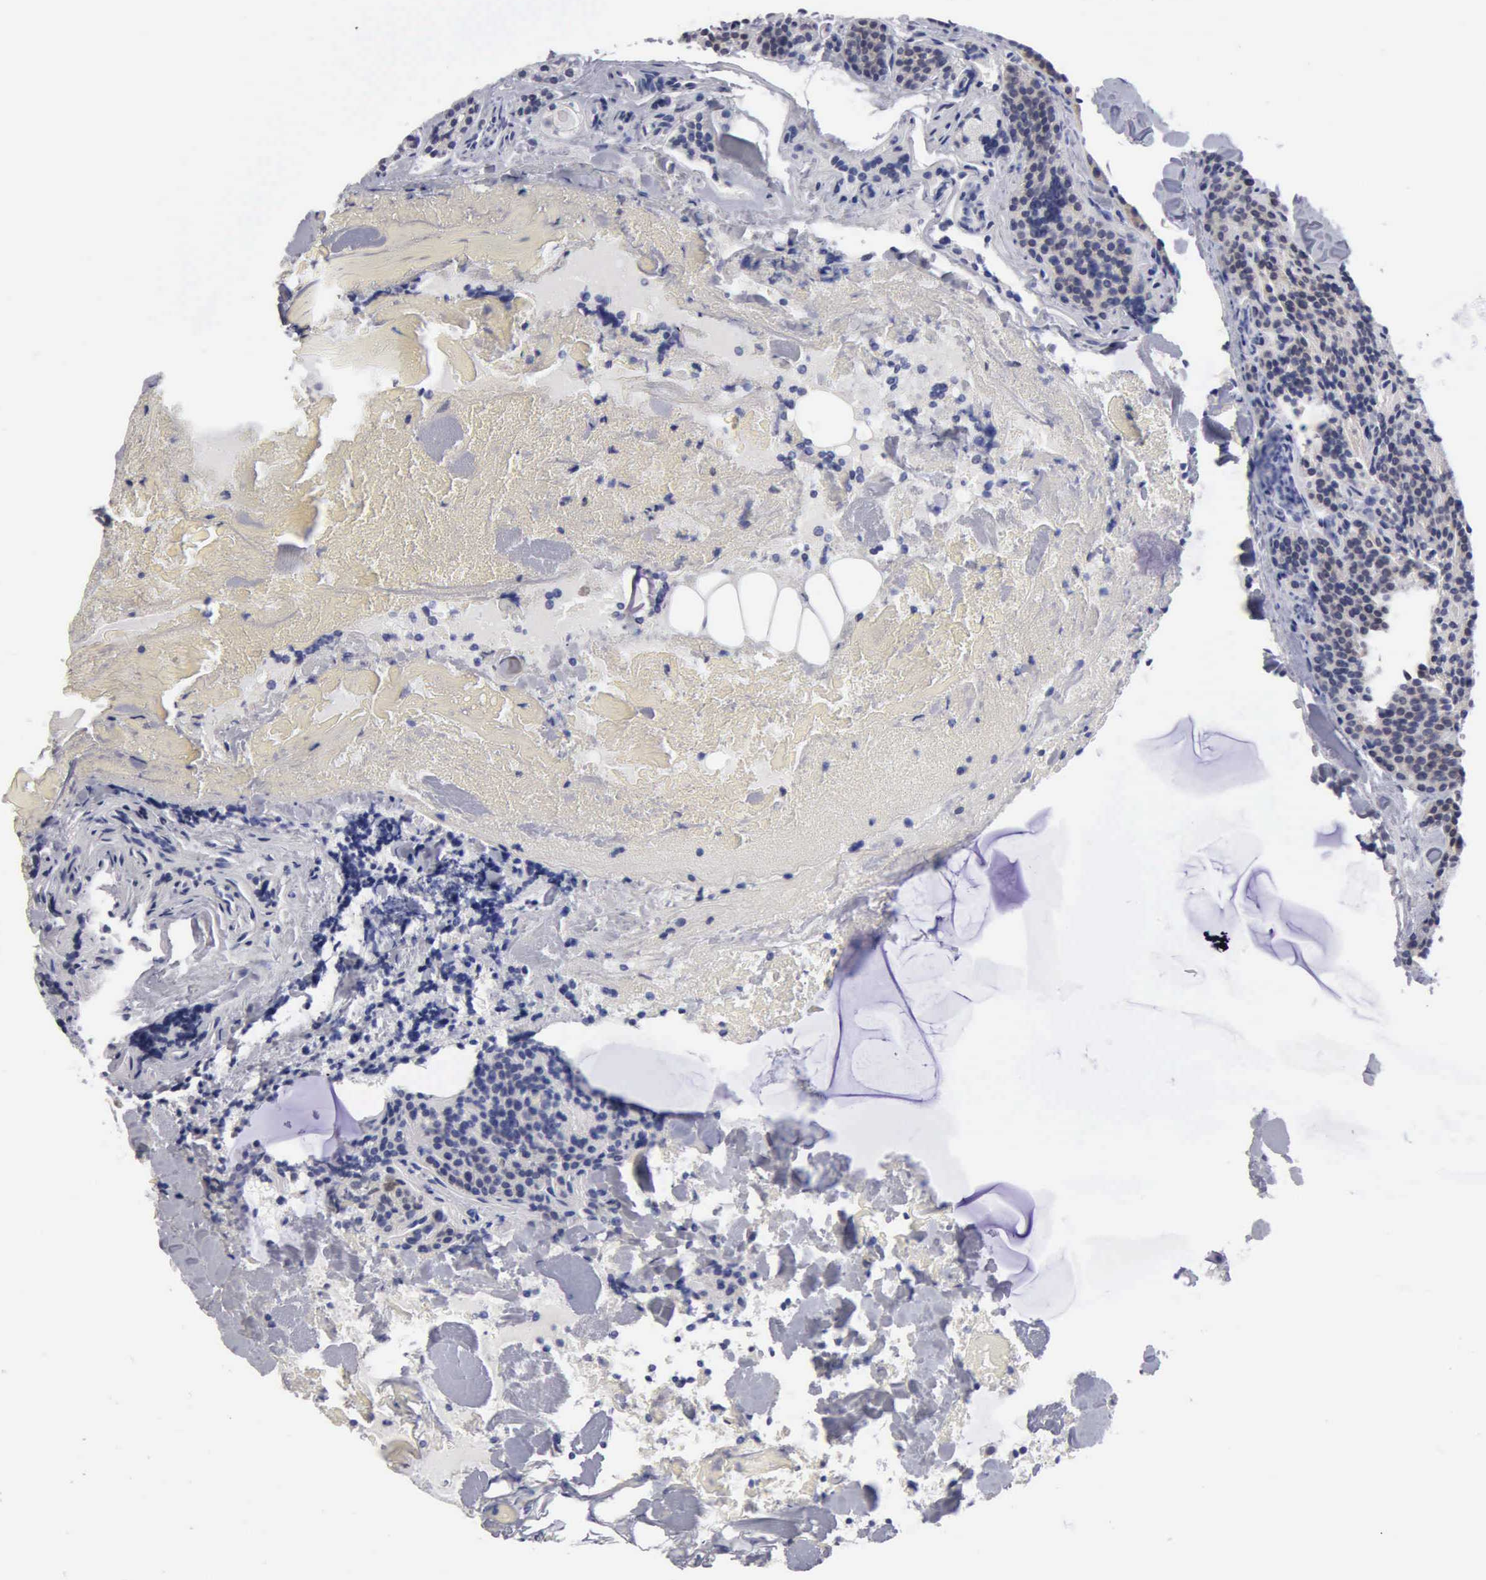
{"staining": {"intensity": "negative", "quantity": "none", "location": "none"}, "tissue": "parathyroid gland", "cell_type": "Glandular cells", "image_type": "normal", "snomed": [{"axis": "morphology", "description": "Normal tissue, NOS"}, {"axis": "topography", "description": "Parathyroid gland"}], "caption": "Glandular cells show no significant positivity in unremarkable parathyroid gland. (DAB (3,3'-diaminobenzidine) IHC, high magnification).", "gene": "TXLNG", "patient": {"sex": "female", "age": 29}}